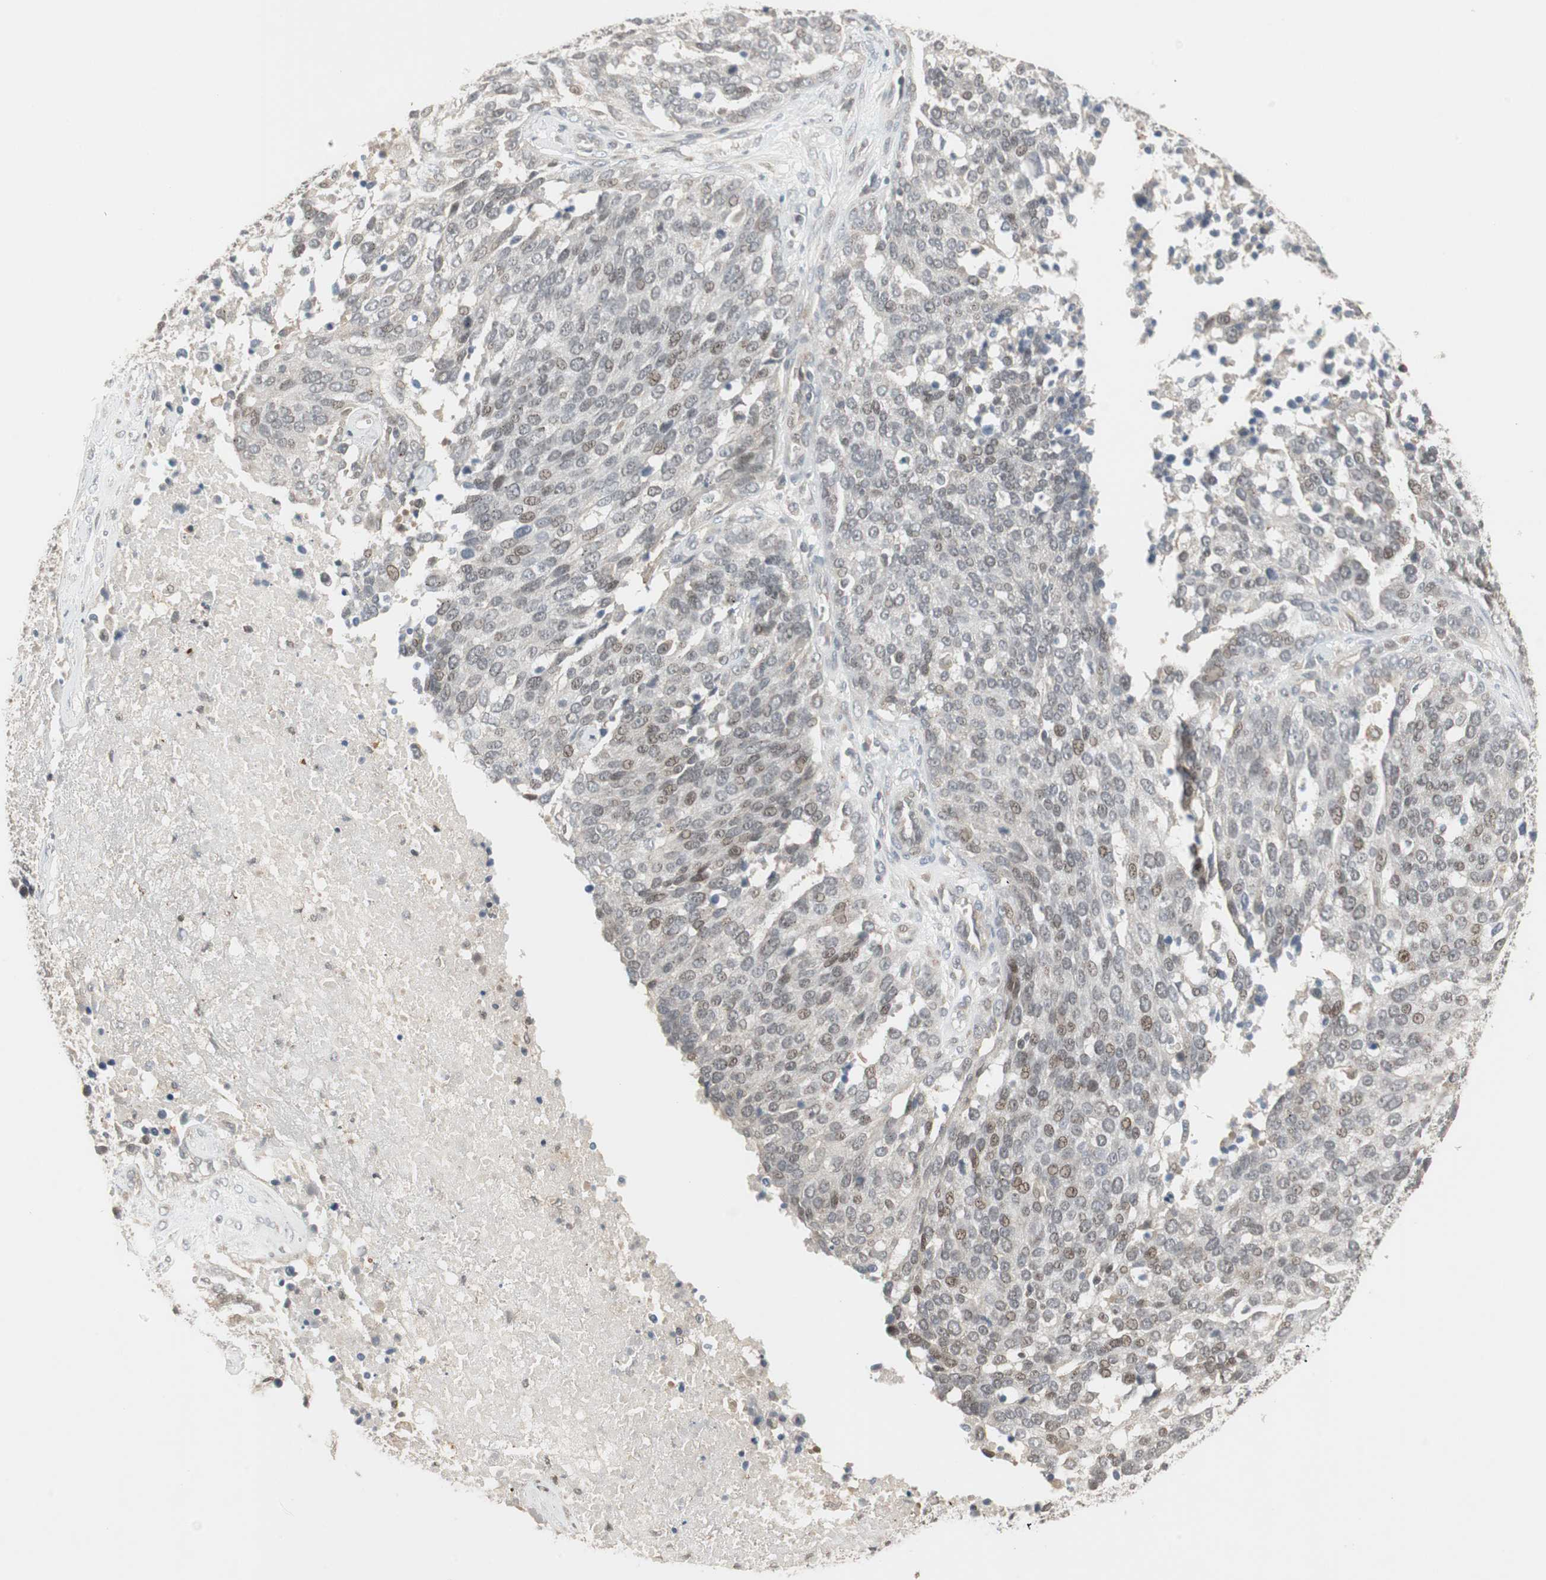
{"staining": {"intensity": "weak", "quantity": "25%-75%", "location": "nuclear"}, "tissue": "ovarian cancer", "cell_type": "Tumor cells", "image_type": "cancer", "snomed": [{"axis": "morphology", "description": "Cystadenocarcinoma, serous, NOS"}, {"axis": "topography", "description": "Ovary"}], "caption": "A brown stain shows weak nuclear positivity of a protein in human ovarian cancer tumor cells. Nuclei are stained in blue.", "gene": "SNX4", "patient": {"sex": "female", "age": 44}}